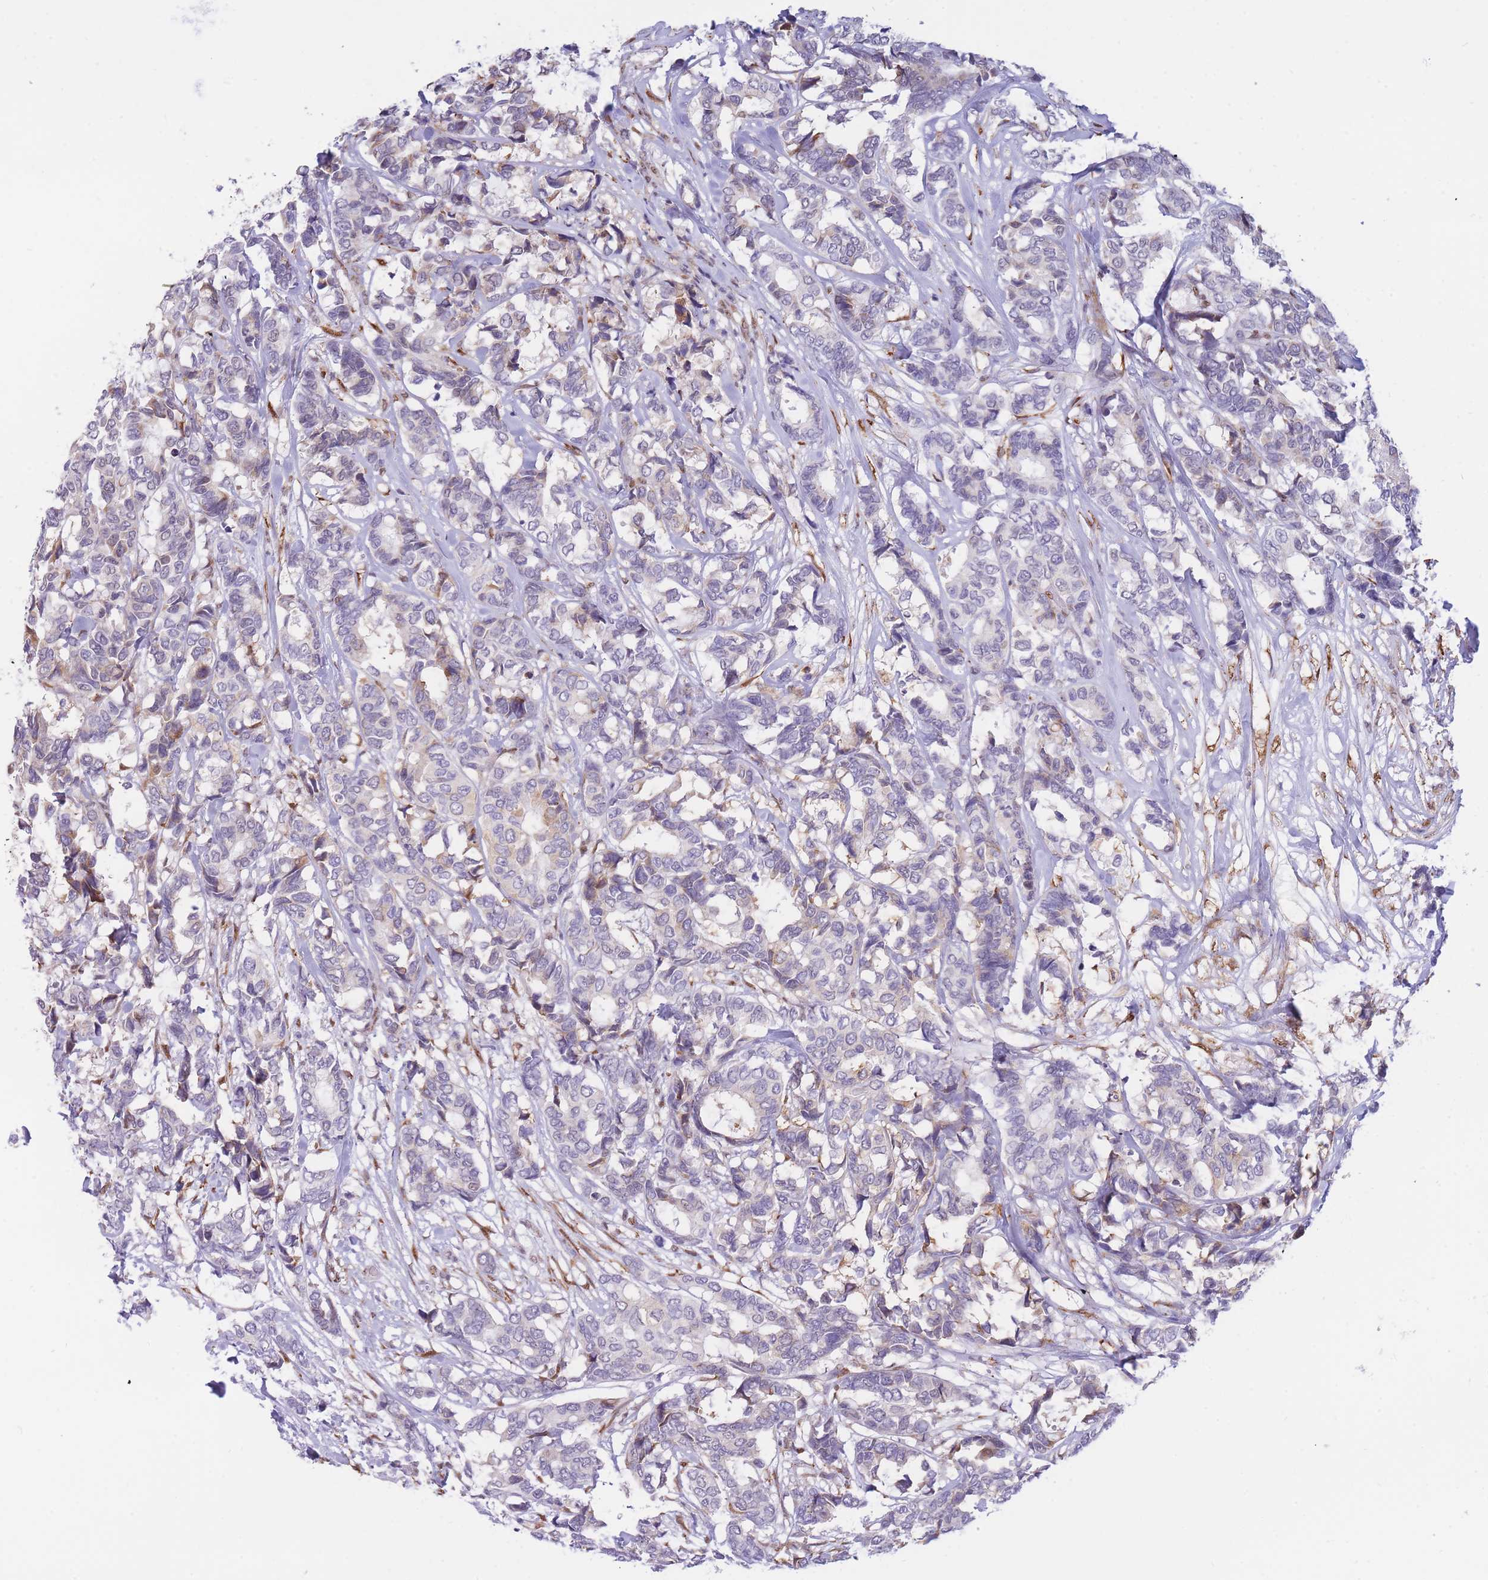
{"staining": {"intensity": "weak", "quantity": "<25%", "location": "cytoplasmic/membranous"}, "tissue": "breast cancer", "cell_type": "Tumor cells", "image_type": "cancer", "snomed": [{"axis": "morphology", "description": "Duct carcinoma"}, {"axis": "topography", "description": "Breast"}], "caption": "Photomicrograph shows no significant protein staining in tumor cells of breast cancer (intraductal carcinoma).", "gene": "FAM153A", "patient": {"sex": "female", "age": 87}}